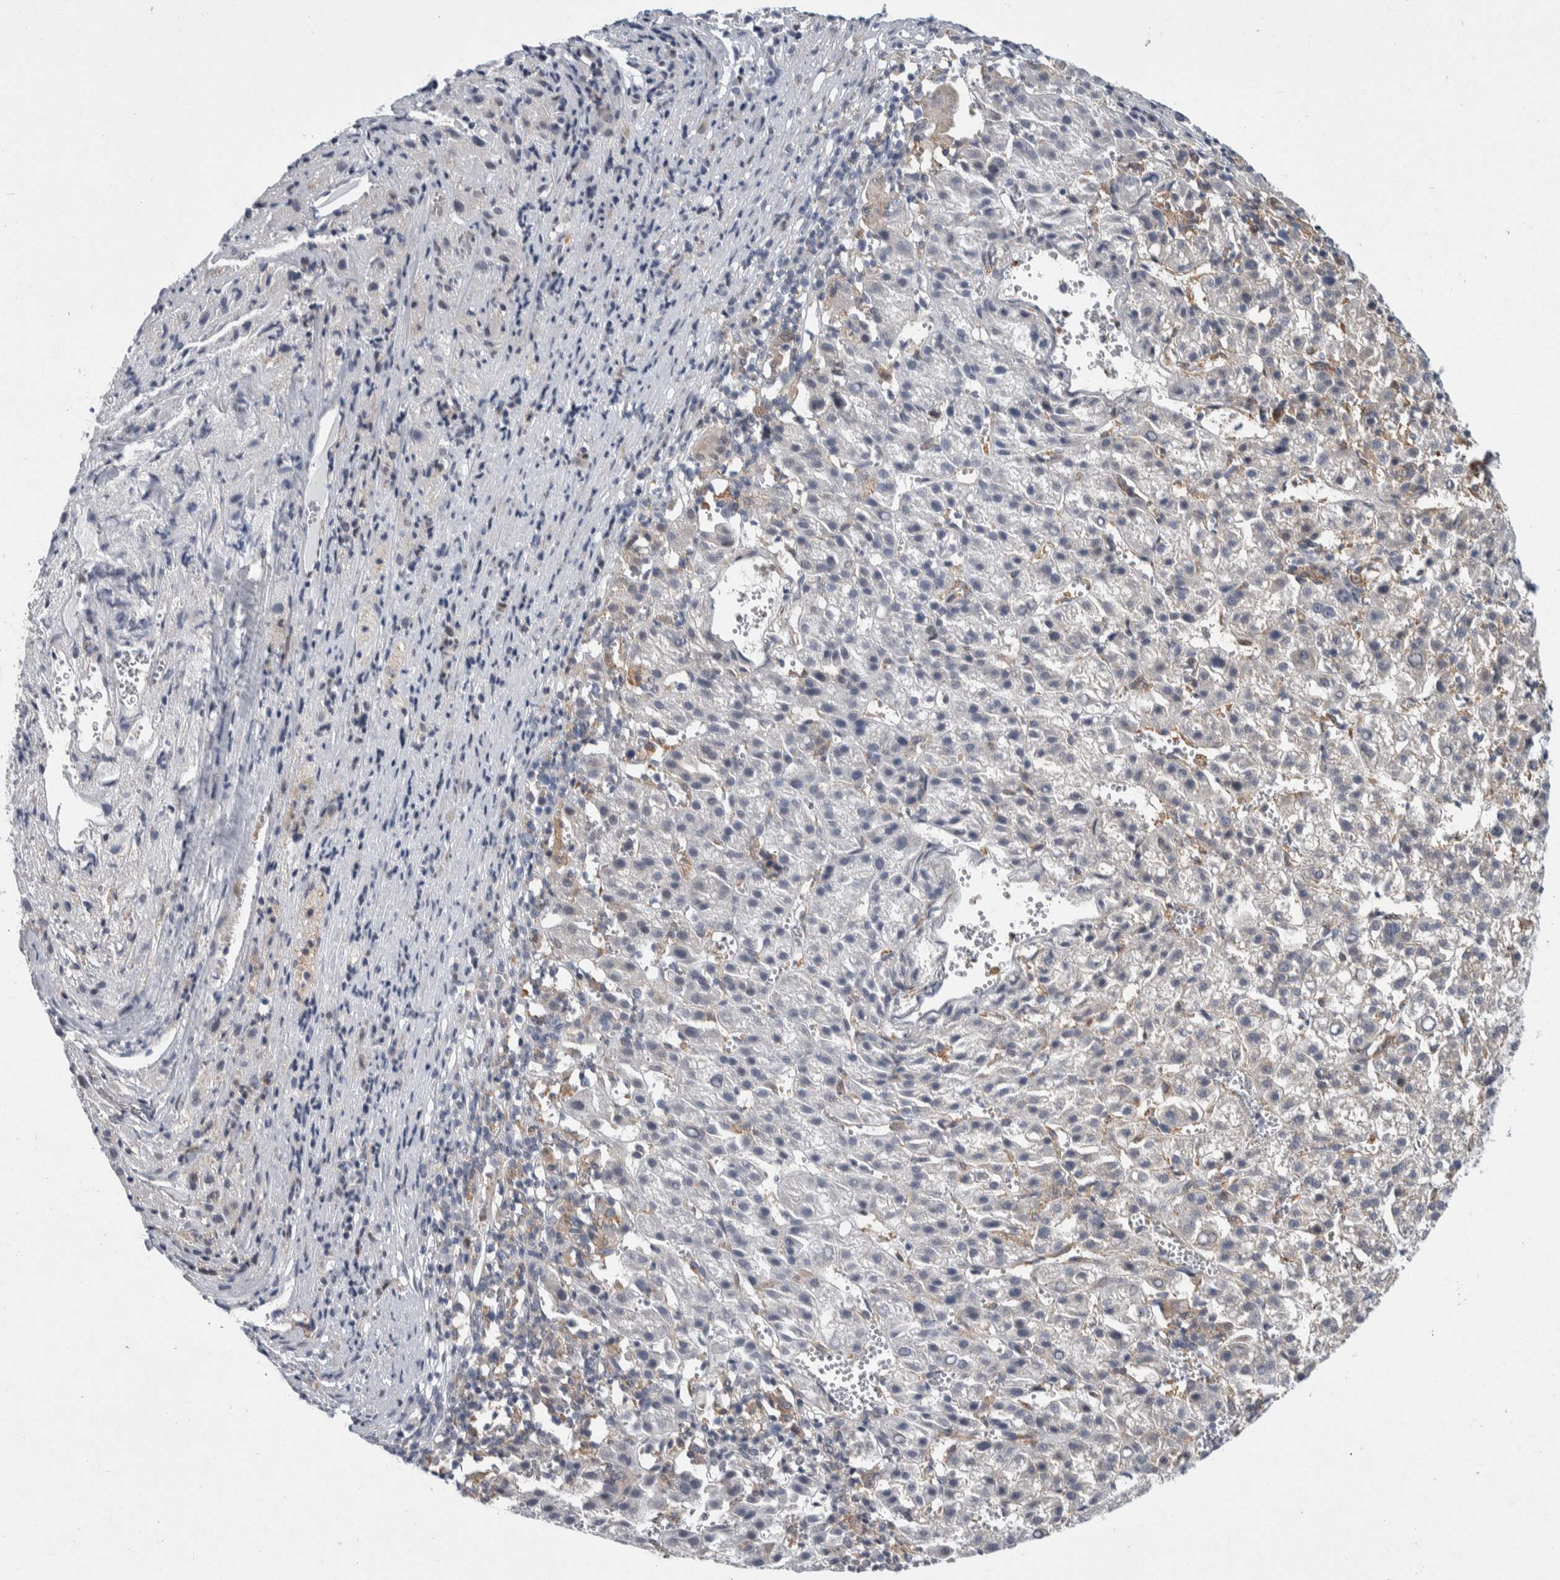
{"staining": {"intensity": "negative", "quantity": "none", "location": "none"}, "tissue": "liver cancer", "cell_type": "Tumor cells", "image_type": "cancer", "snomed": [{"axis": "morphology", "description": "Carcinoma, Hepatocellular, NOS"}, {"axis": "topography", "description": "Liver"}], "caption": "An image of liver cancer (hepatocellular carcinoma) stained for a protein reveals no brown staining in tumor cells. (Immunohistochemistry (ihc), brightfield microscopy, high magnification).", "gene": "PTPA", "patient": {"sex": "female", "age": 58}}